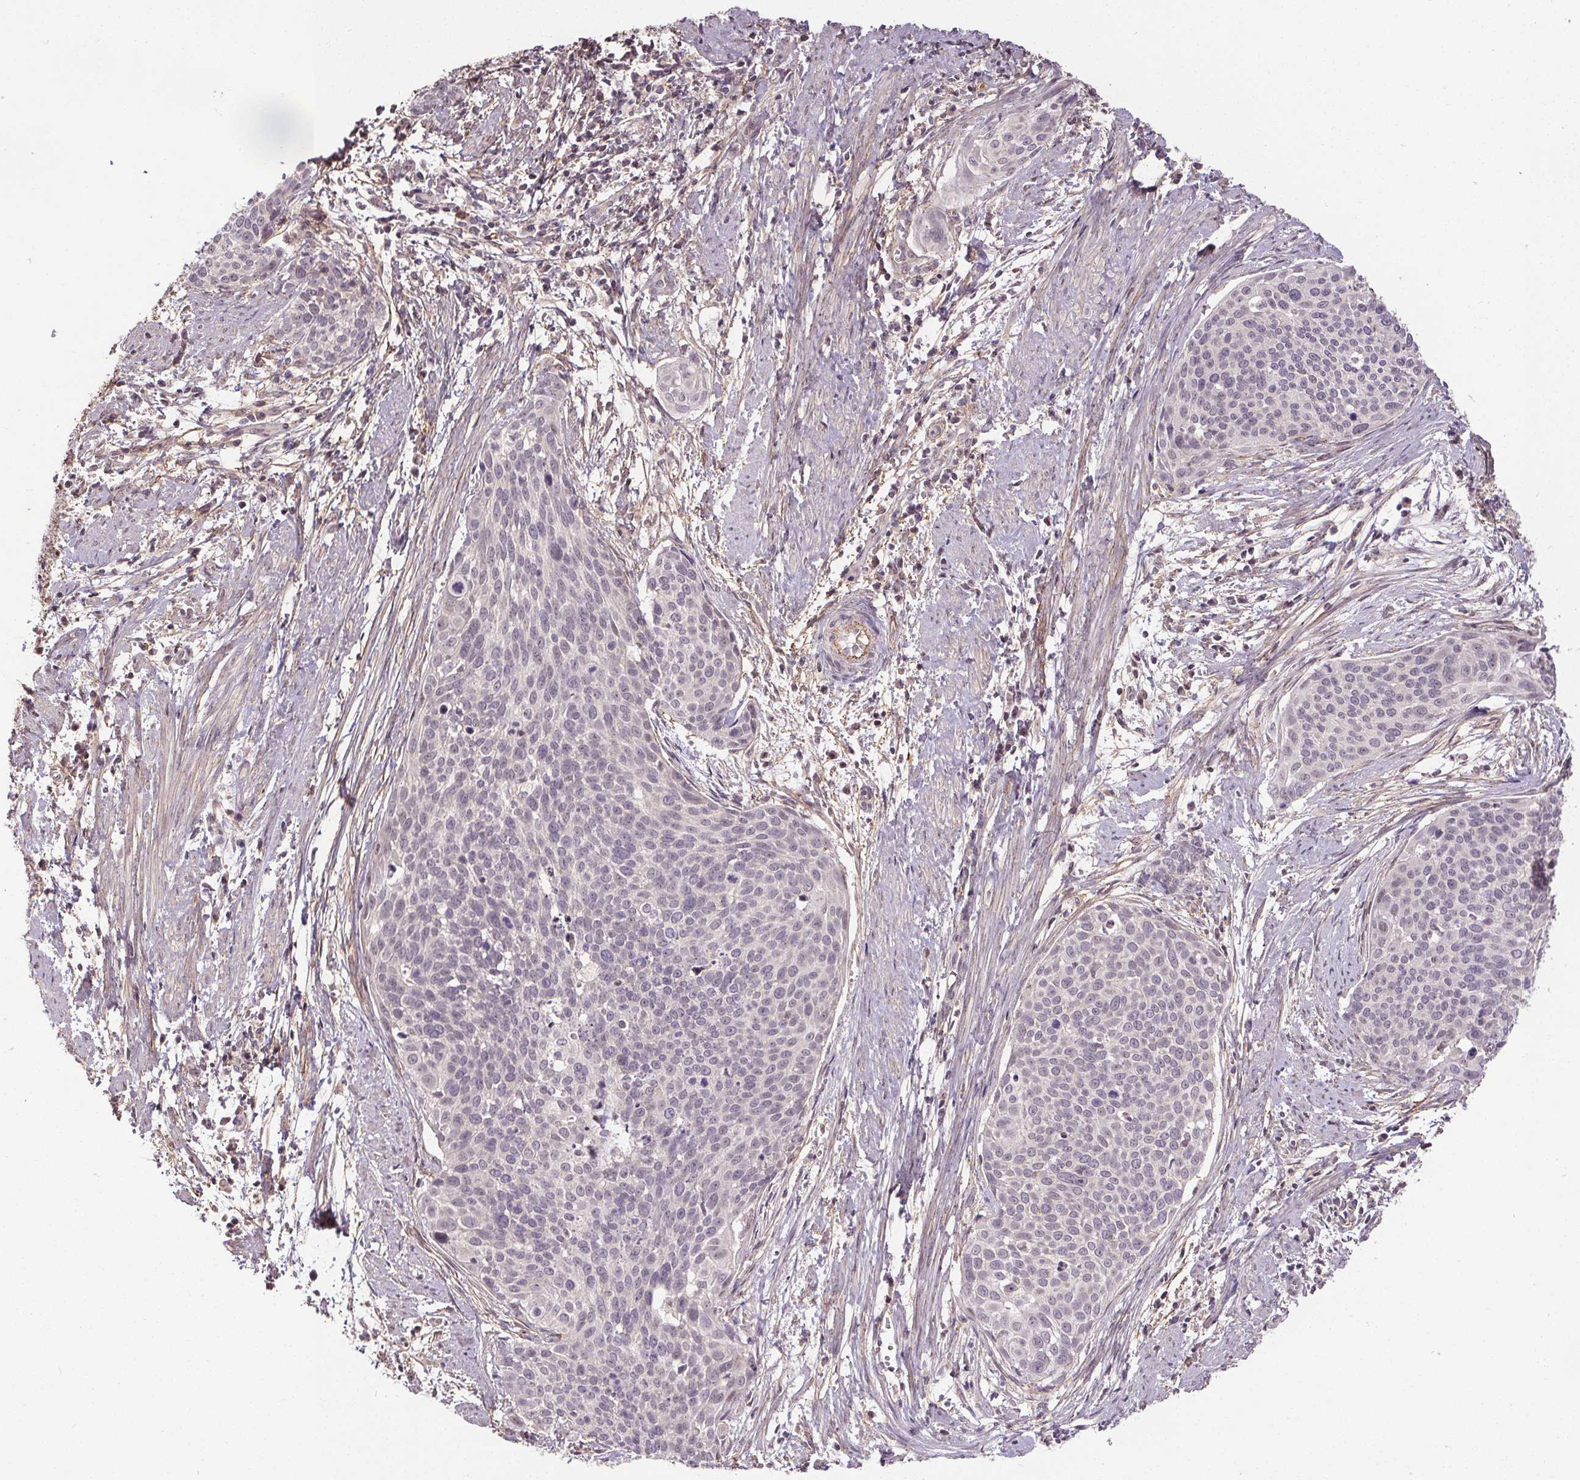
{"staining": {"intensity": "negative", "quantity": "none", "location": "none"}, "tissue": "cervical cancer", "cell_type": "Tumor cells", "image_type": "cancer", "snomed": [{"axis": "morphology", "description": "Squamous cell carcinoma, NOS"}, {"axis": "topography", "description": "Cervix"}], "caption": "Human cervical squamous cell carcinoma stained for a protein using immunohistochemistry exhibits no positivity in tumor cells.", "gene": "KIAA0232", "patient": {"sex": "female", "age": 39}}